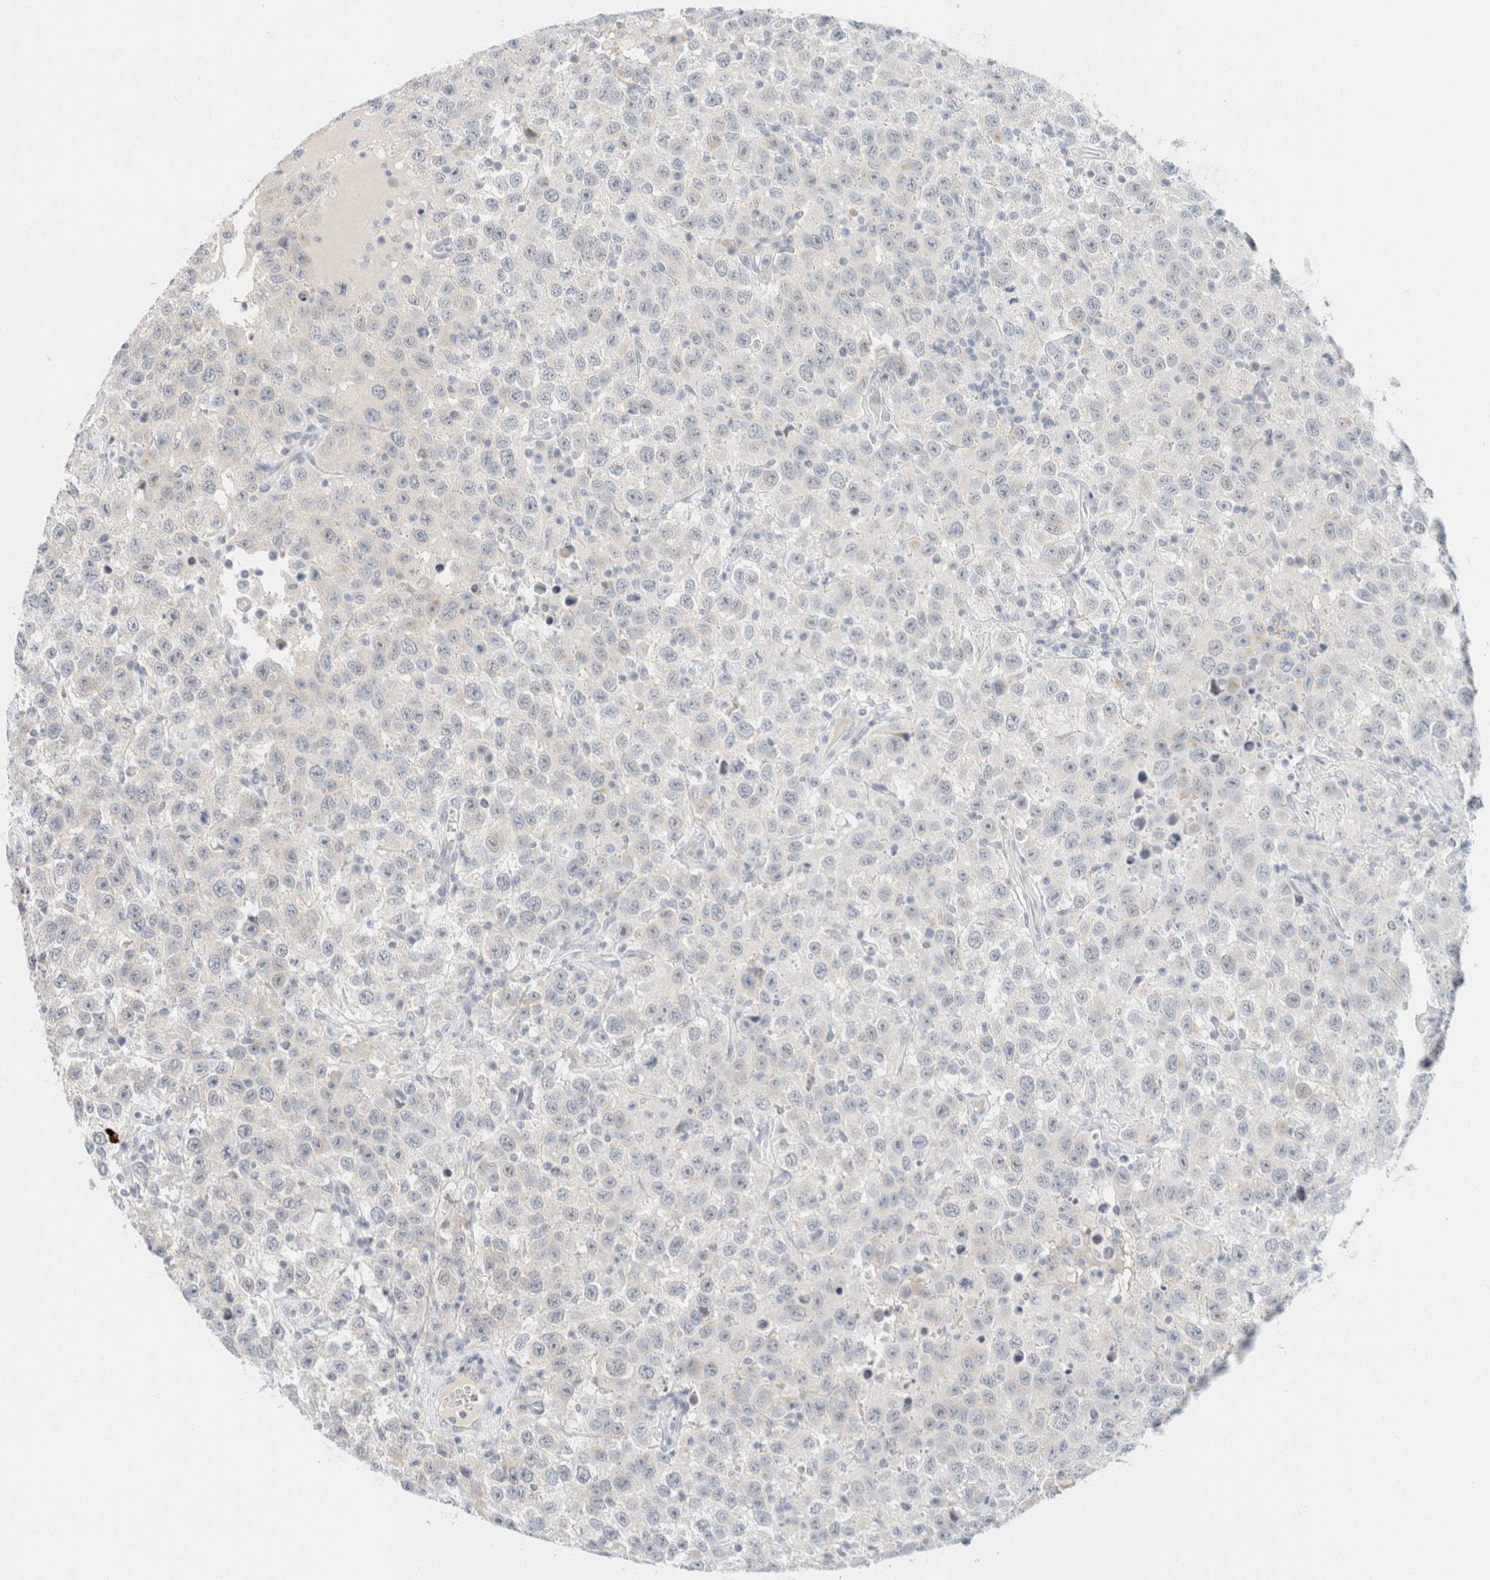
{"staining": {"intensity": "negative", "quantity": "none", "location": "none"}, "tissue": "testis cancer", "cell_type": "Tumor cells", "image_type": "cancer", "snomed": [{"axis": "morphology", "description": "Seminoma, NOS"}, {"axis": "topography", "description": "Testis"}], "caption": "This is an IHC histopathology image of testis cancer. There is no staining in tumor cells.", "gene": "KRT20", "patient": {"sex": "male", "age": 41}}